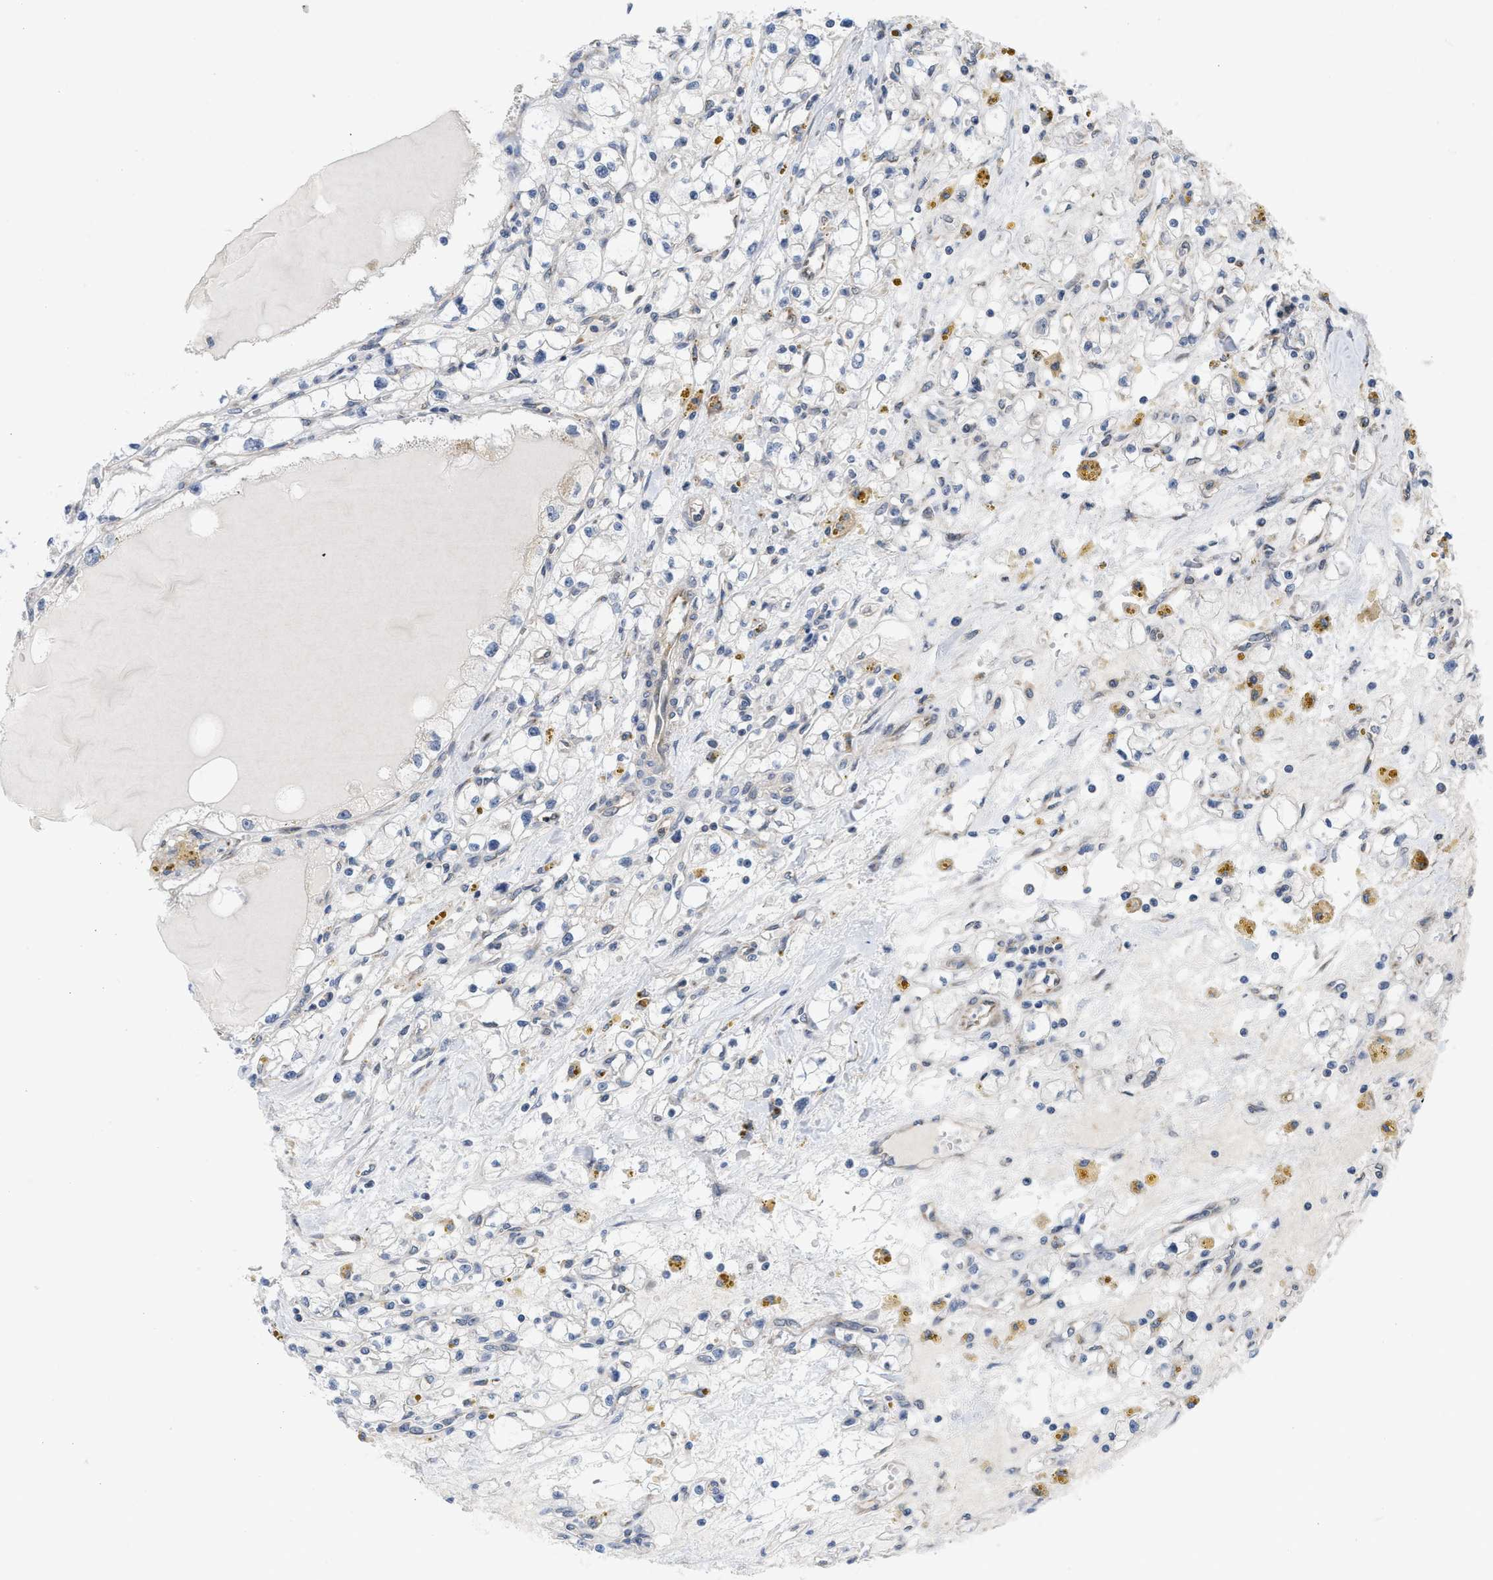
{"staining": {"intensity": "negative", "quantity": "none", "location": "none"}, "tissue": "renal cancer", "cell_type": "Tumor cells", "image_type": "cancer", "snomed": [{"axis": "morphology", "description": "Adenocarcinoma, NOS"}, {"axis": "topography", "description": "Kidney"}], "caption": "Immunohistochemical staining of adenocarcinoma (renal) displays no significant expression in tumor cells.", "gene": "EOGT", "patient": {"sex": "male", "age": 56}}